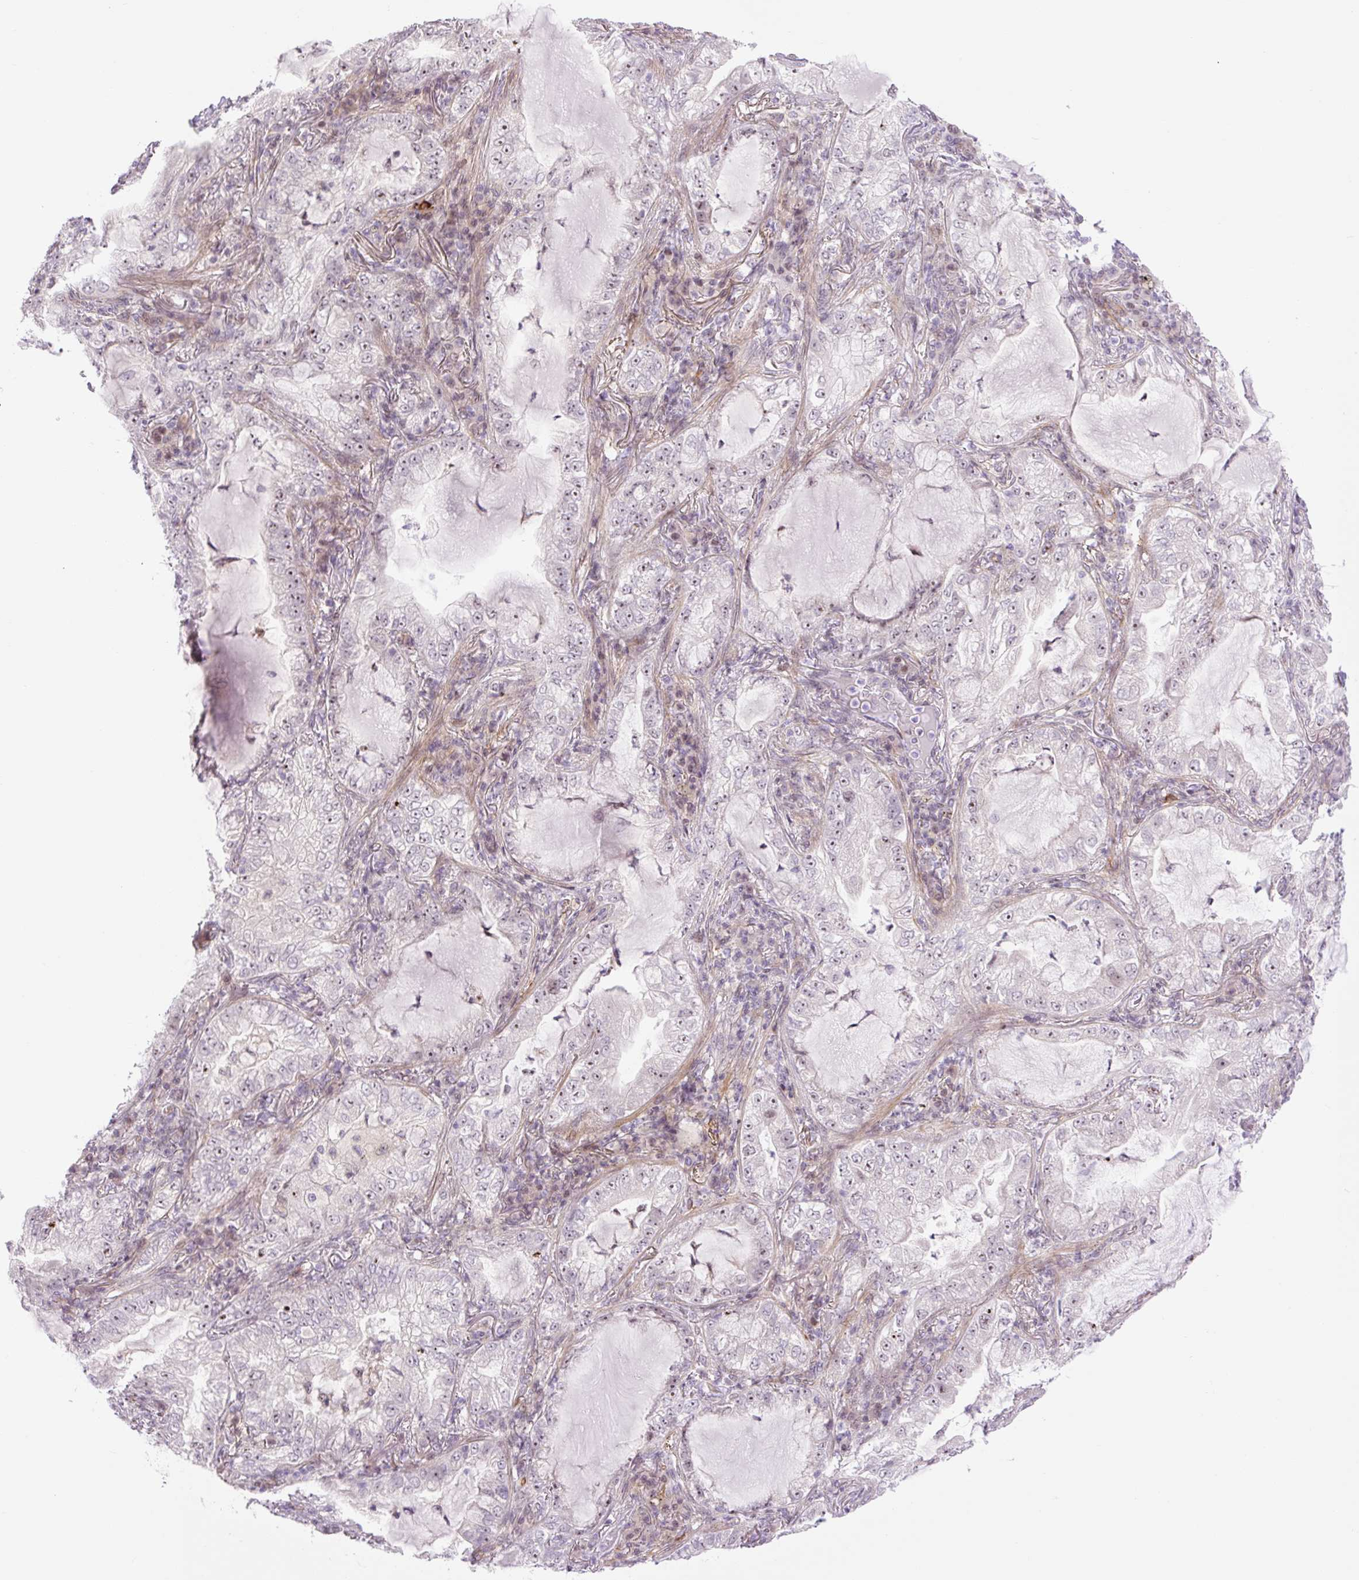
{"staining": {"intensity": "weak", "quantity": "25%-75%", "location": "nuclear"}, "tissue": "lung cancer", "cell_type": "Tumor cells", "image_type": "cancer", "snomed": [{"axis": "morphology", "description": "Adenocarcinoma, NOS"}, {"axis": "topography", "description": "Lung"}], "caption": "Immunohistochemical staining of human lung adenocarcinoma shows low levels of weak nuclear expression in approximately 25%-75% of tumor cells. The staining was performed using DAB, with brown indicating positive protein expression. Nuclei are stained blue with hematoxylin.", "gene": "ZNF417", "patient": {"sex": "female", "age": 73}}